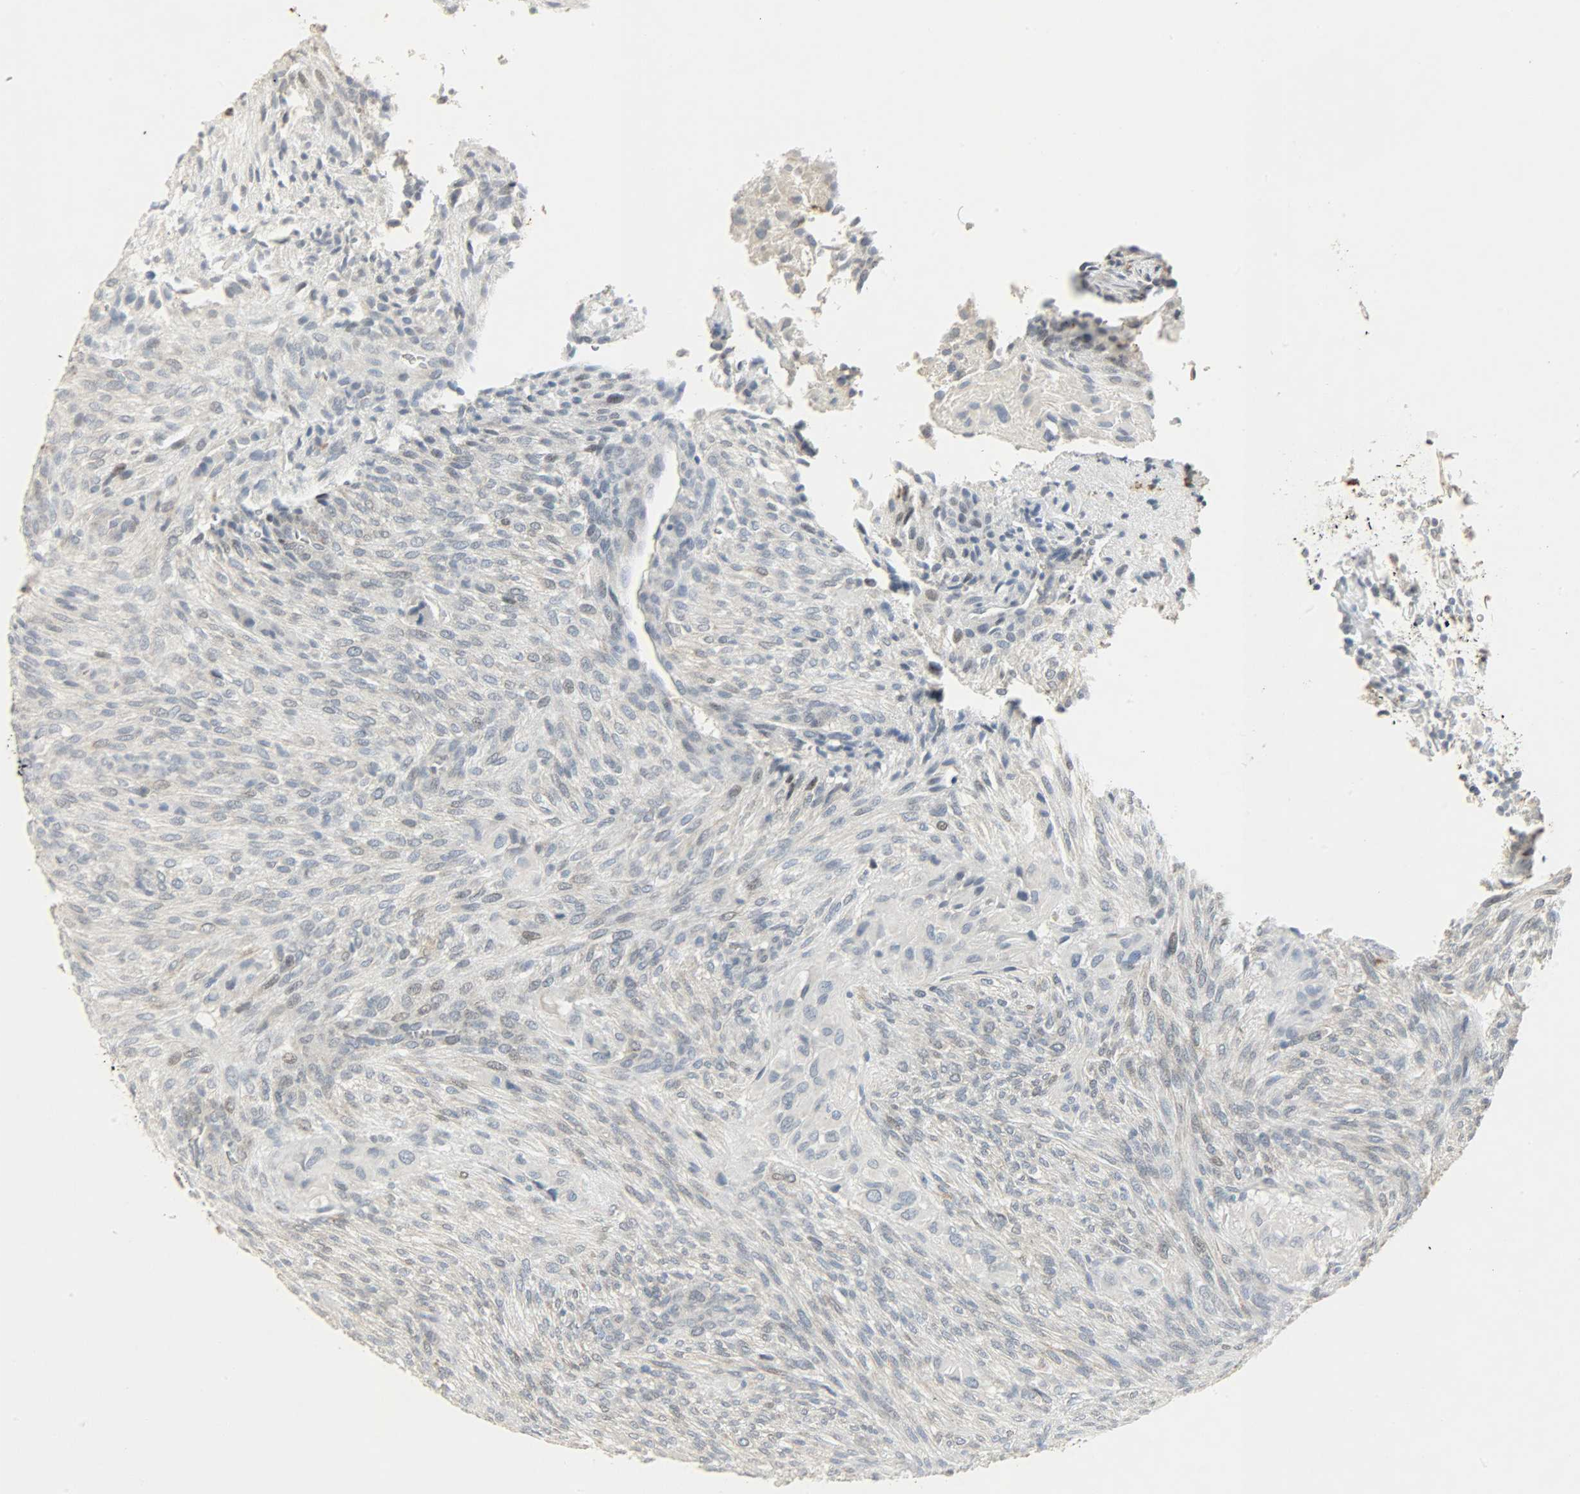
{"staining": {"intensity": "weak", "quantity": "25%-75%", "location": "cytoplasmic/membranous,nuclear"}, "tissue": "glioma", "cell_type": "Tumor cells", "image_type": "cancer", "snomed": [{"axis": "morphology", "description": "Glioma, malignant, High grade"}, {"axis": "topography", "description": "Cerebral cortex"}], "caption": "A histopathology image showing weak cytoplasmic/membranous and nuclear positivity in about 25%-75% of tumor cells in glioma, as visualized by brown immunohistochemical staining.", "gene": "CAMK4", "patient": {"sex": "female", "age": 55}}